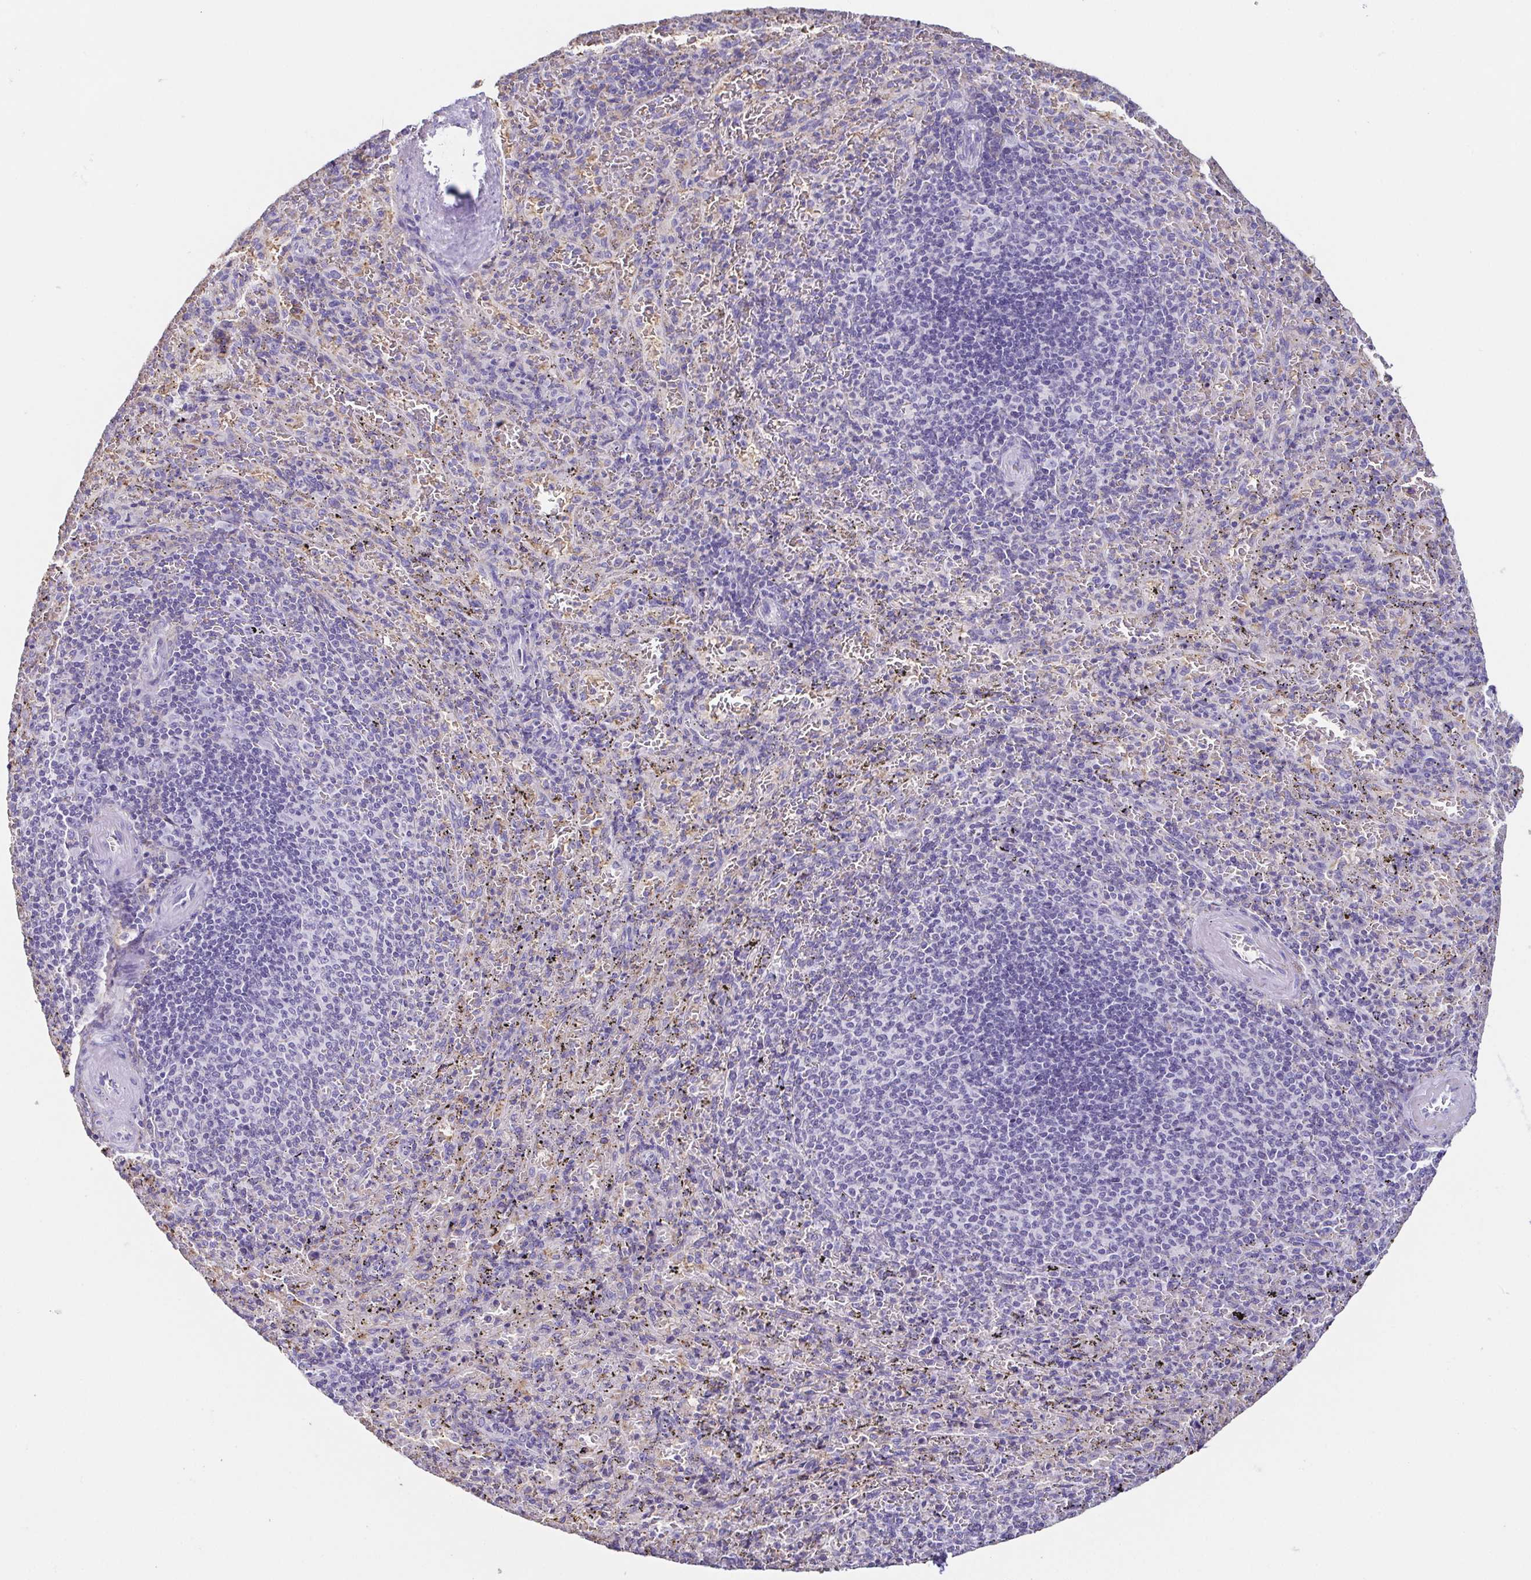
{"staining": {"intensity": "negative", "quantity": "none", "location": "none"}, "tissue": "spleen", "cell_type": "Cells in red pulp", "image_type": "normal", "snomed": [{"axis": "morphology", "description": "Normal tissue, NOS"}, {"axis": "topography", "description": "Spleen"}], "caption": "IHC of normal human spleen demonstrates no expression in cells in red pulp.", "gene": "ANXA10", "patient": {"sex": "male", "age": 57}}